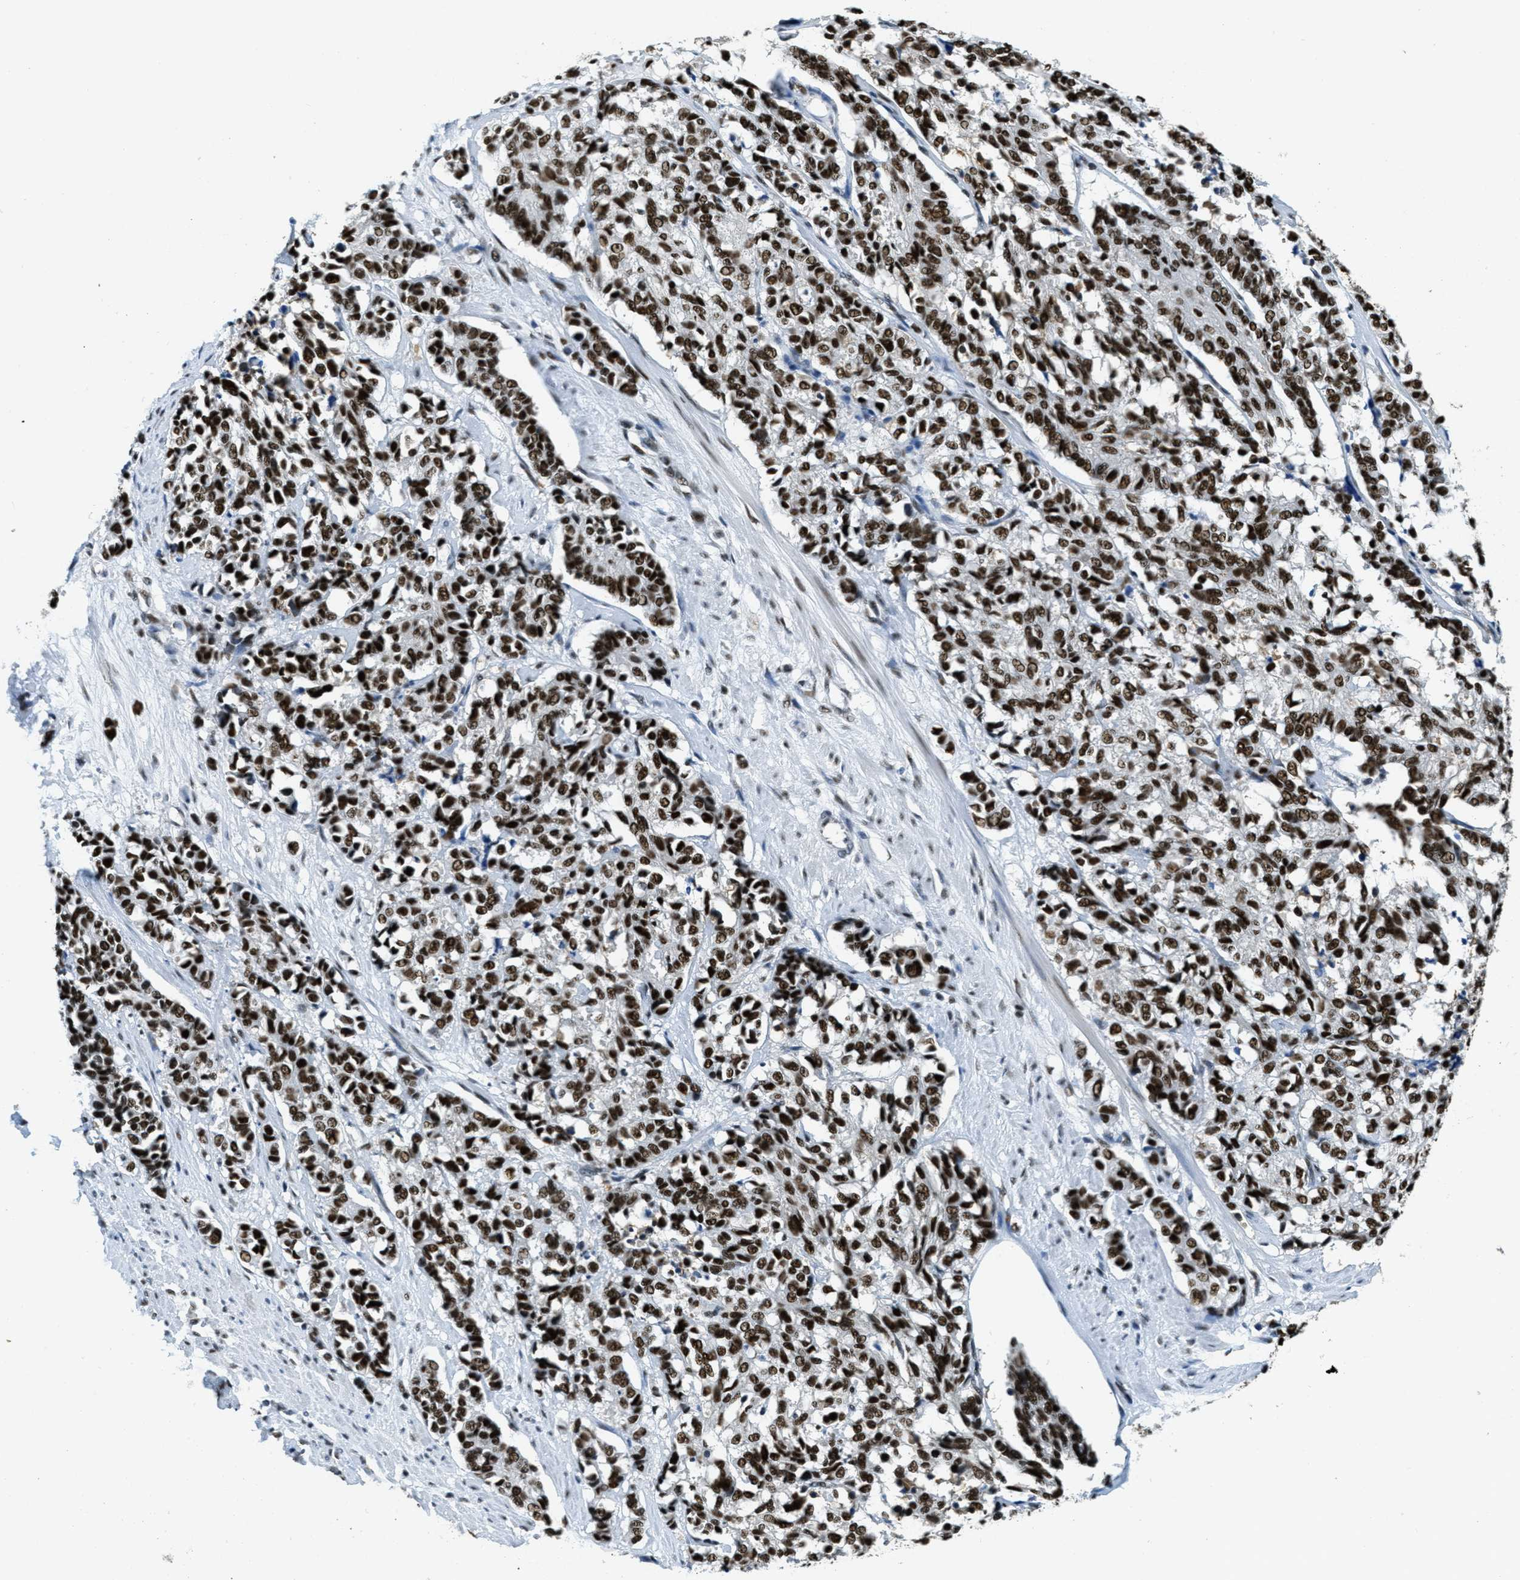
{"staining": {"intensity": "strong", "quantity": ">75%", "location": "nuclear"}, "tissue": "cervical cancer", "cell_type": "Tumor cells", "image_type": "cancer", "snomed": [{"axis": "morphology", "description": "Squamous cell carcinoma, NOS"}, {"axis": "topography", "description": "Cervix"}], "caption": "Squamous cell carcinoma (cervical) stained with IHC demonstrates strong nuclear staining in approximately >75% of tumor cells.", "gene": "SSB", "patient": {"sex": "female", "age": 35}}